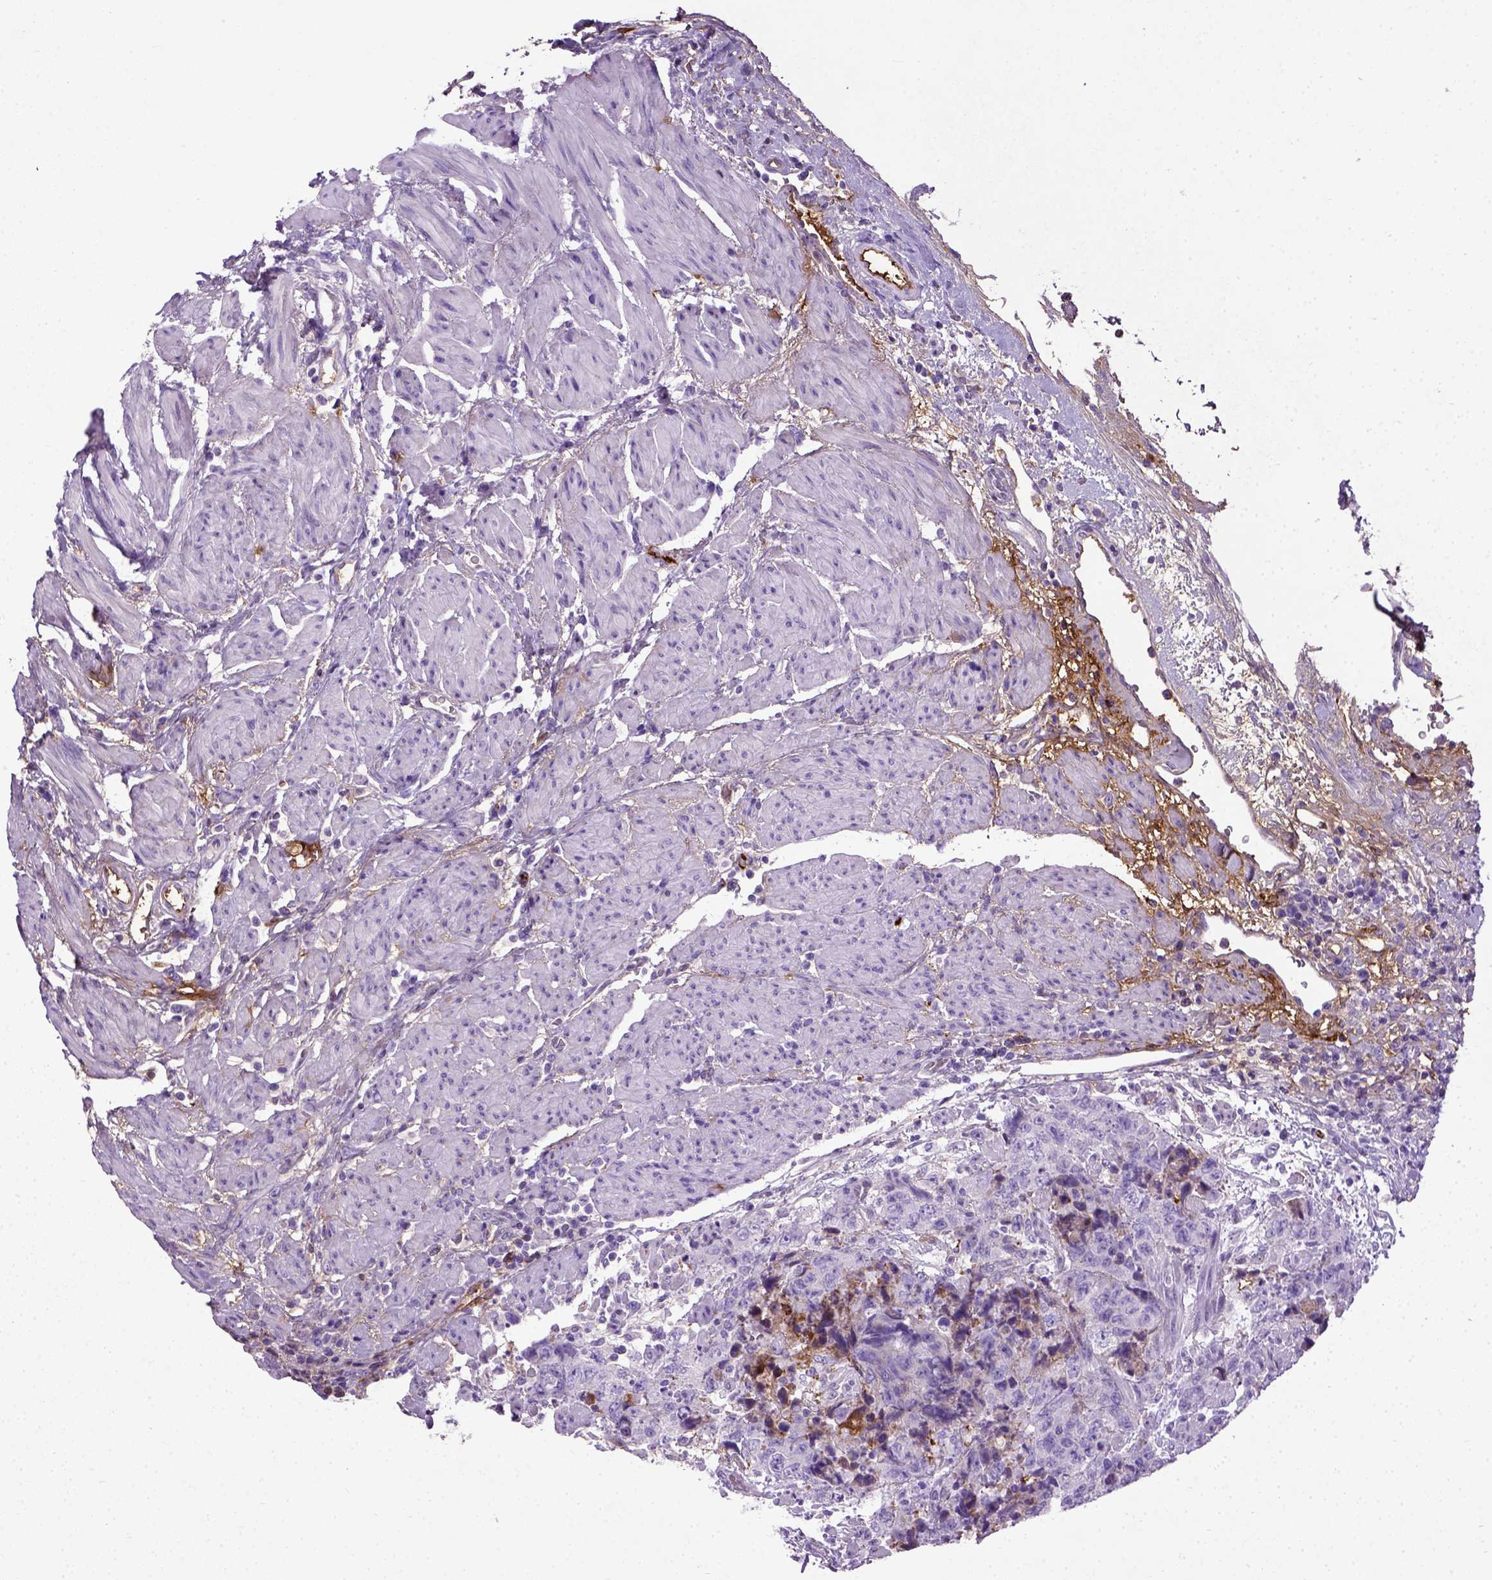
{"staining": {"intensity": "negative", "quantity": "none", "location": "none"}, "tissue": "urothelial cancer", "cell_type": "Tumor cells", "image_type": "cancer", "snomed": [{"axis": "morphology", "description": "Urothelial carcinoma, High grade"}, {"axis": "topography", "description": "Urinary bladder"}], "caption": "IHC micrograph of human urothelial cancer stained for a protein (brown), which shows no positivity in tumor cells.", "gene": "ADAMTS8", "patient": {"sex": "female", "age": 78}}